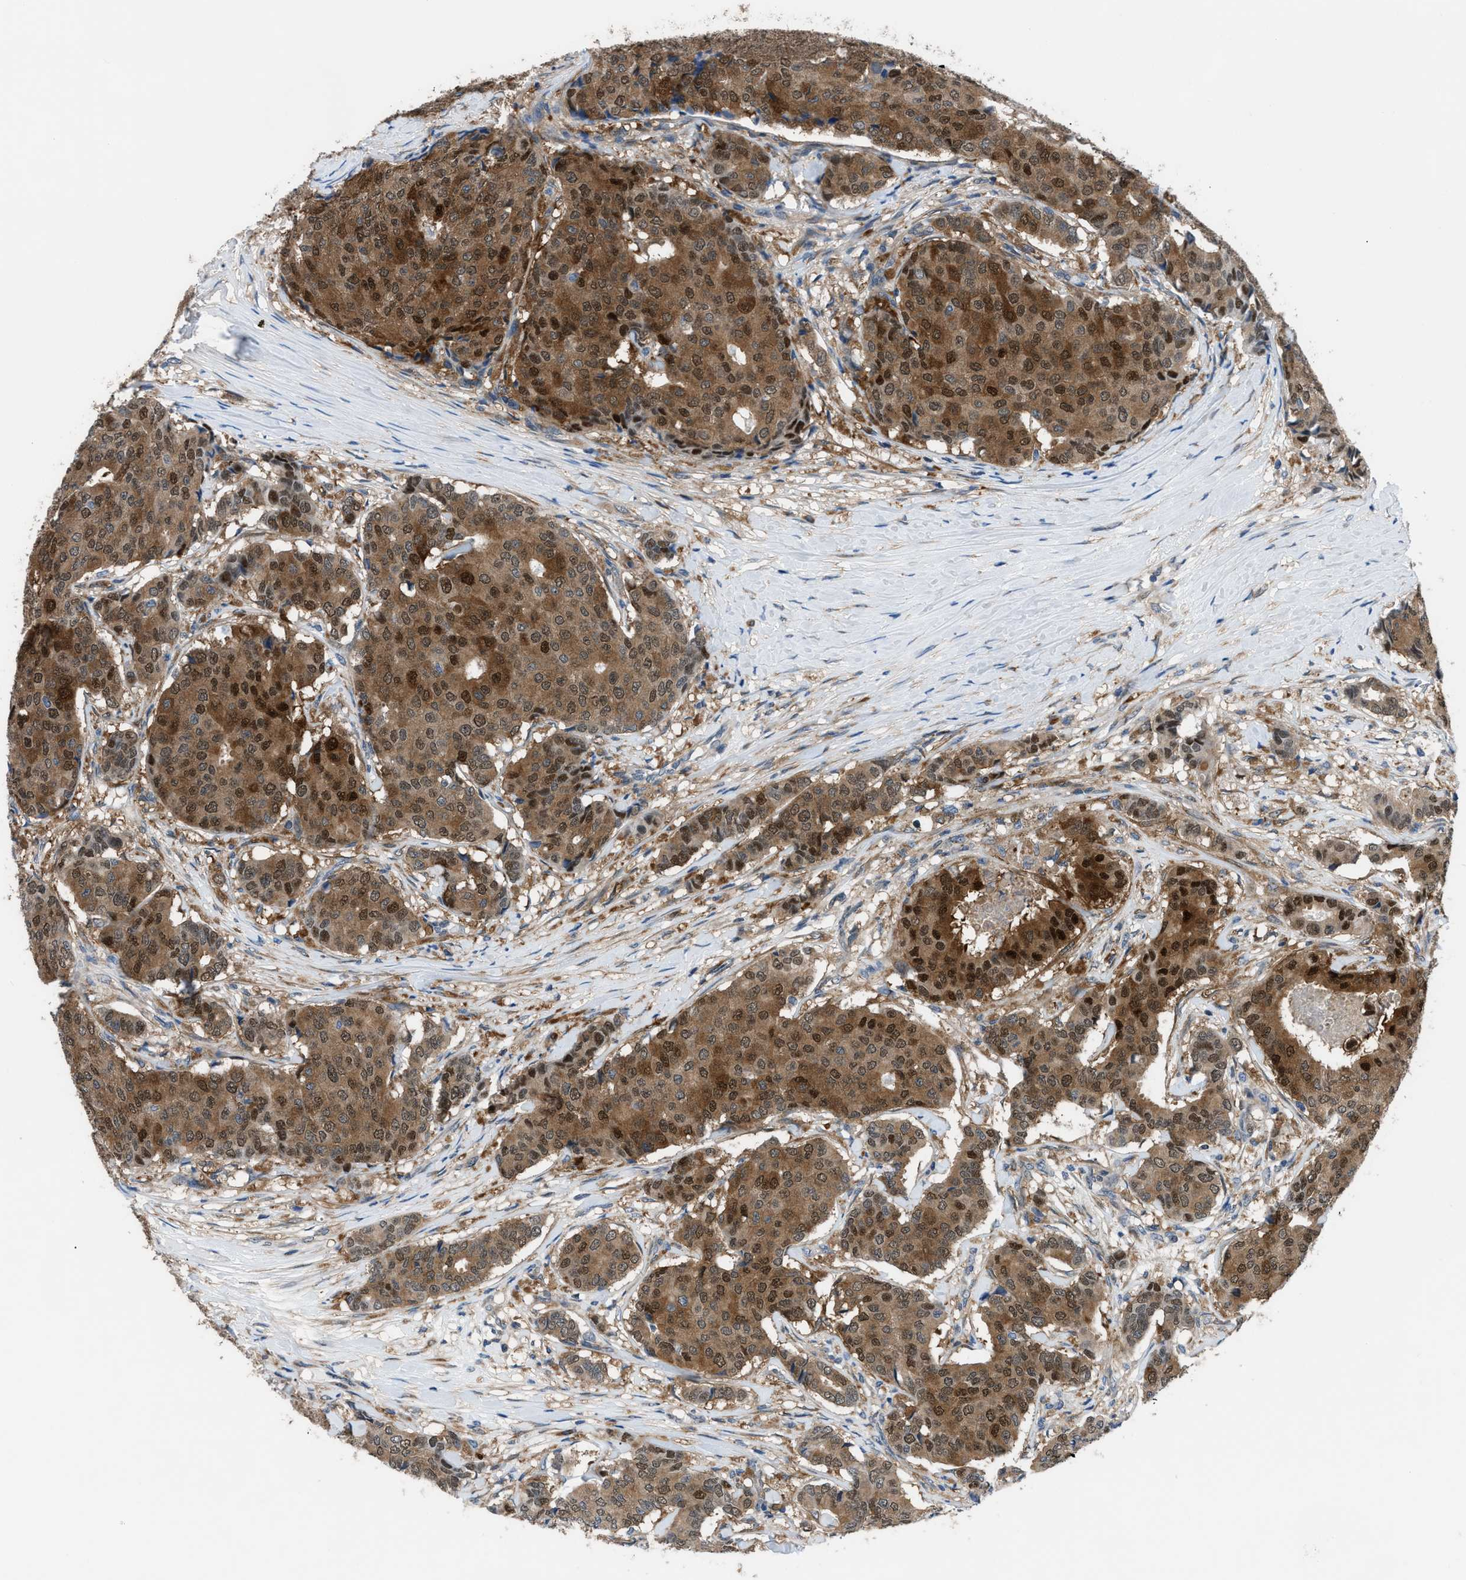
{"staining": {"intensity": "moderate", "quantity": ">75%", "location": "cytoplasmic/membranous,nuclear"}, "tissue": "breast cancer", "cell_type": "Tumor cells", "image_type": "cancer", "snomed": [{"axis": "morphology", "description": "Duct carcinoma"}, {"axis": "topography", "description": "Breast"}], "caption": "Immunohistochemical staining of human breast cancer shows moderate cytoplasmic/membranous and nuclear protein expression in approximately >75% of tumor cells.", "gene": "TMEM45B", "patient": {"sex": "female", "age": 75}}